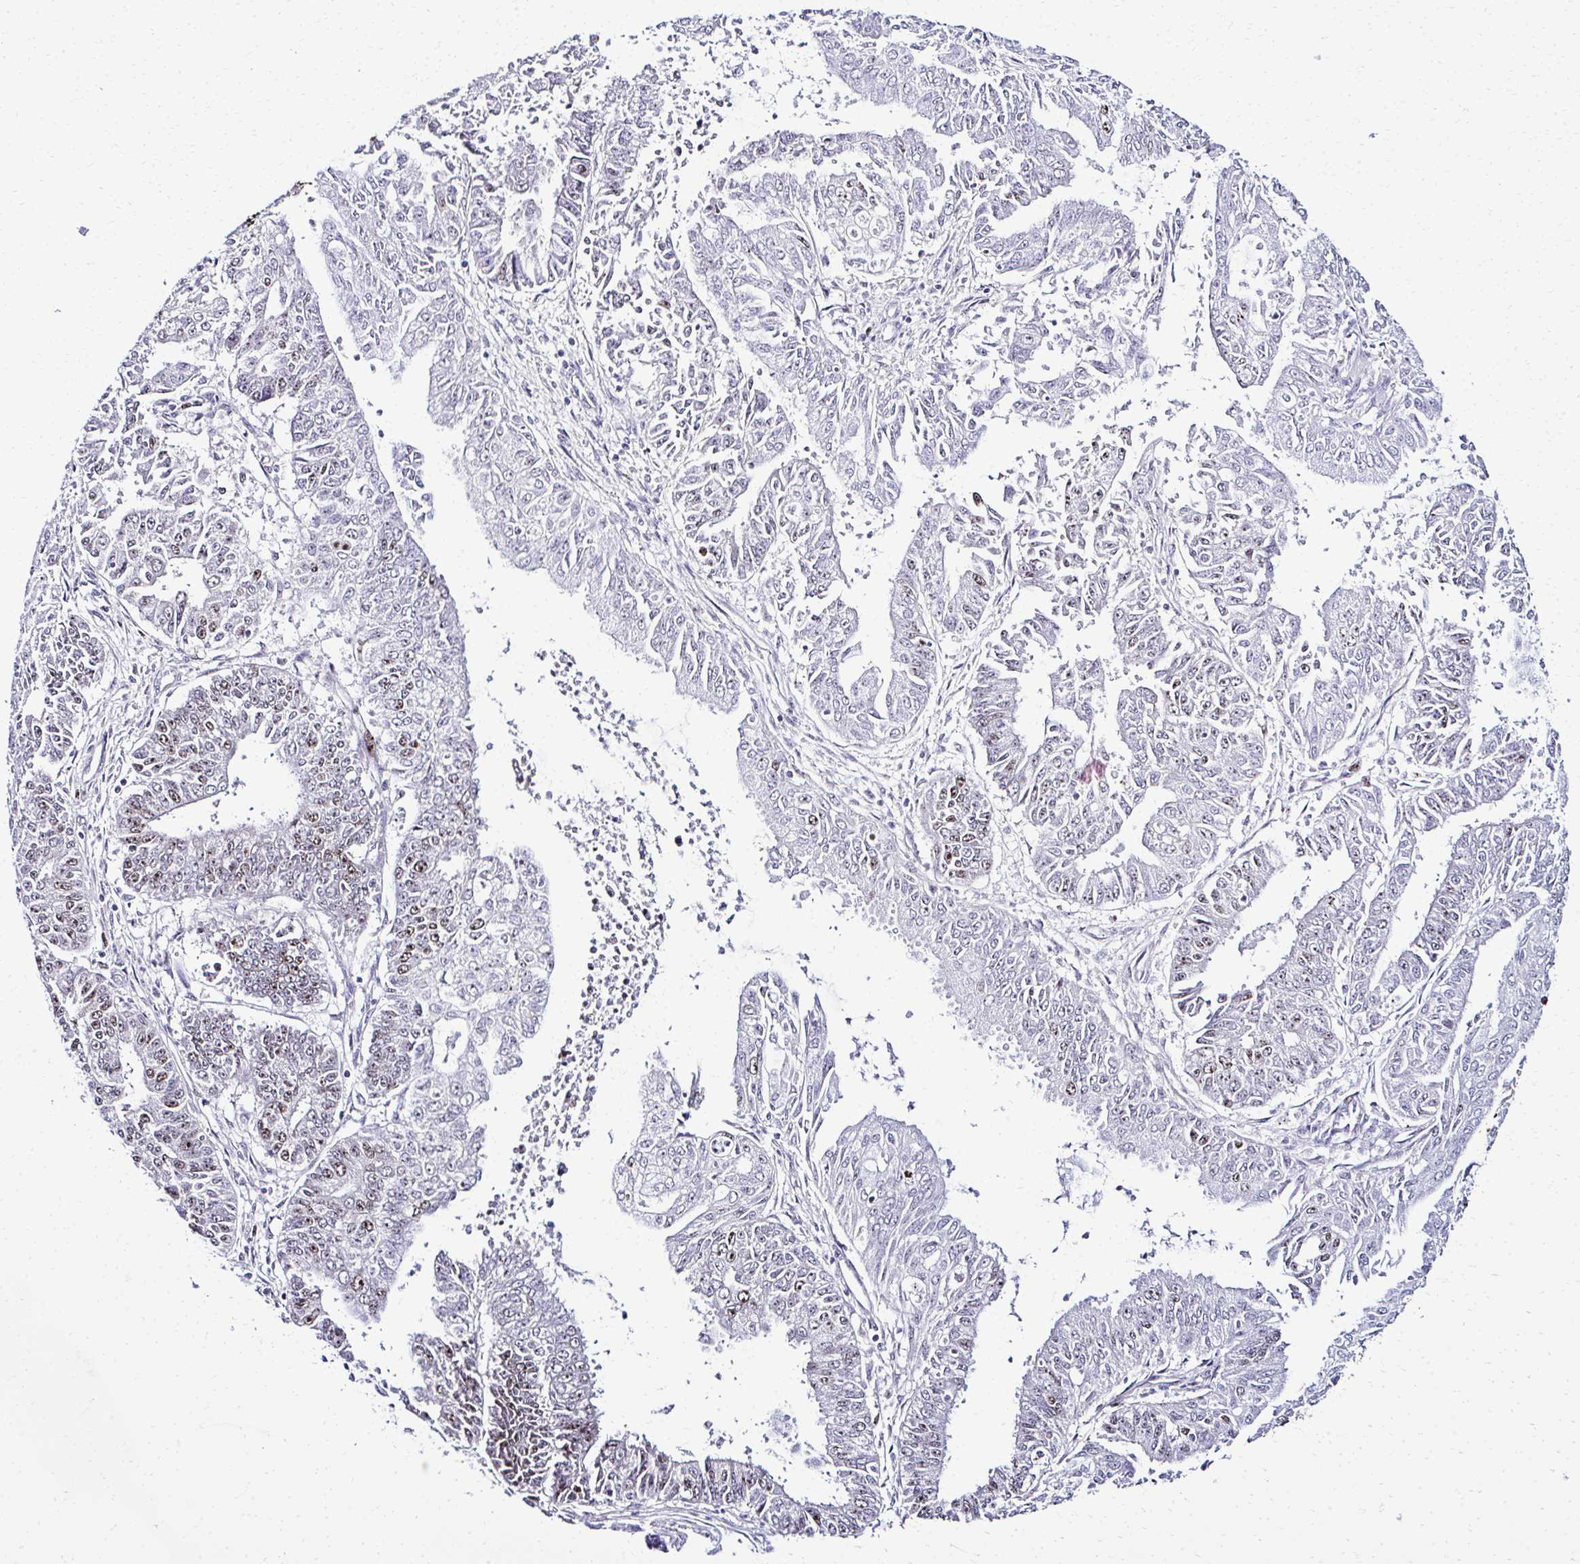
{"staining": {"intensity": "moderate", "quantity": "25%-75%", "location": "nuclear"}, "tissue": "endometrial cancer", "cell_type": "Tumor cells", "image_type": "cancer", "snomed": [{"axis": "morphology", "description": "Adenocarcinoma, NOS"}, {"axis": "topography", "description": "Endometrium"}], "caption": "Immunohistochemical staining of human adenocarcinoma (endometrial) reveals moderate nuclear protein staining in approximately 25%-75% of tumor cells.", "gene": "CEP72", "patient": {"sex": "female", "age": 73}}